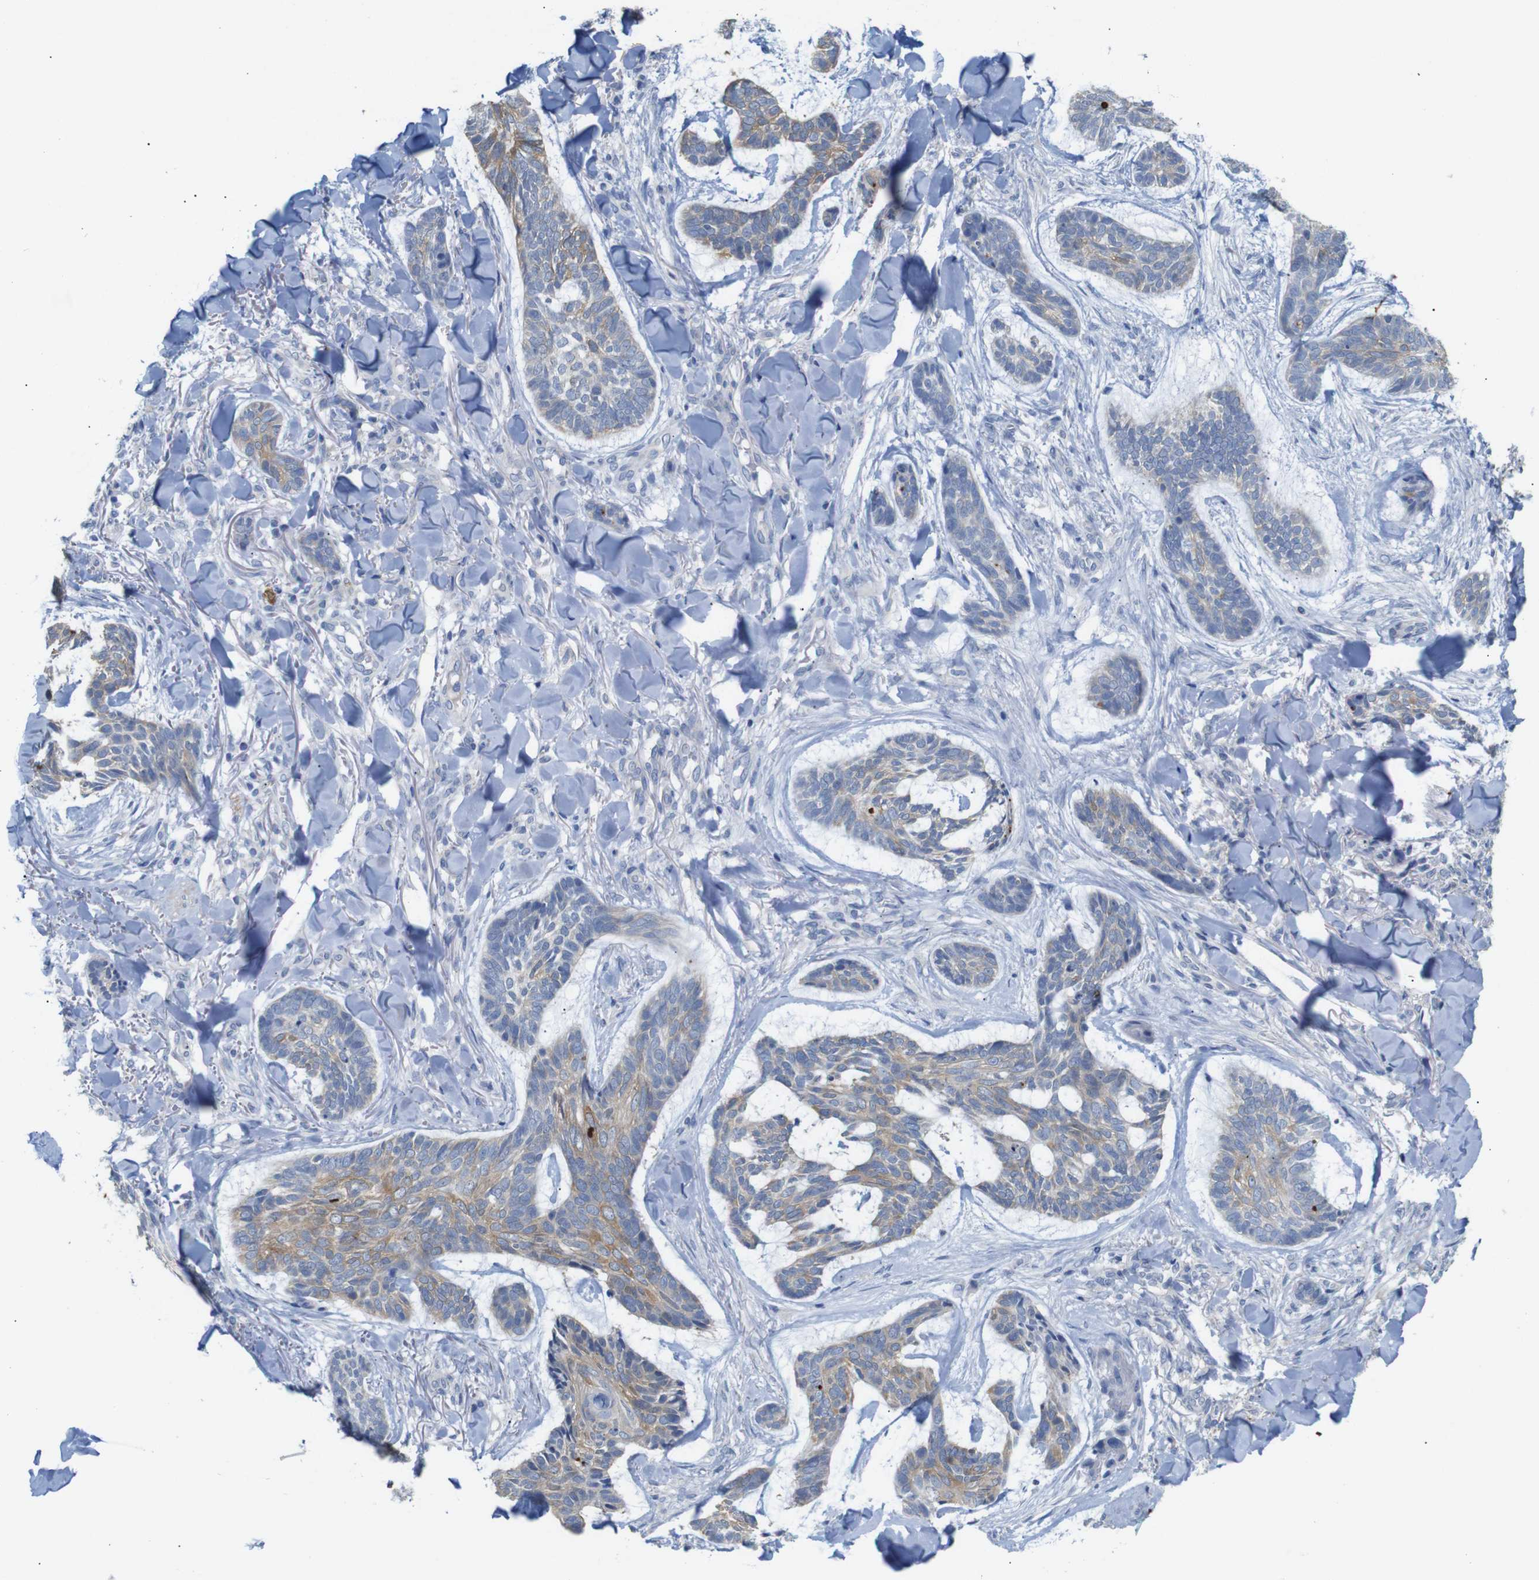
{"staining": {"intensity": "moderate", "quantity": "25%-75%", "location": "cytoplasmic/membranous"}, "tissue": "skin cancer", "cell_type": "Tumor cells", "image_type": "cancer", "snomed": [{"axis": "morphology", "description": "Basal cell carcinoma"}, {"axis": "topography", "description": "Skin"}], "caption": "Protein staining of skin basal cell carcinoma tissue exhibits moderate cytoplasmic/membranous expression in about 25%-75% of tumor cells.", "gene": "ALOX15", "patient": {"sex": "male", "age": 43}}